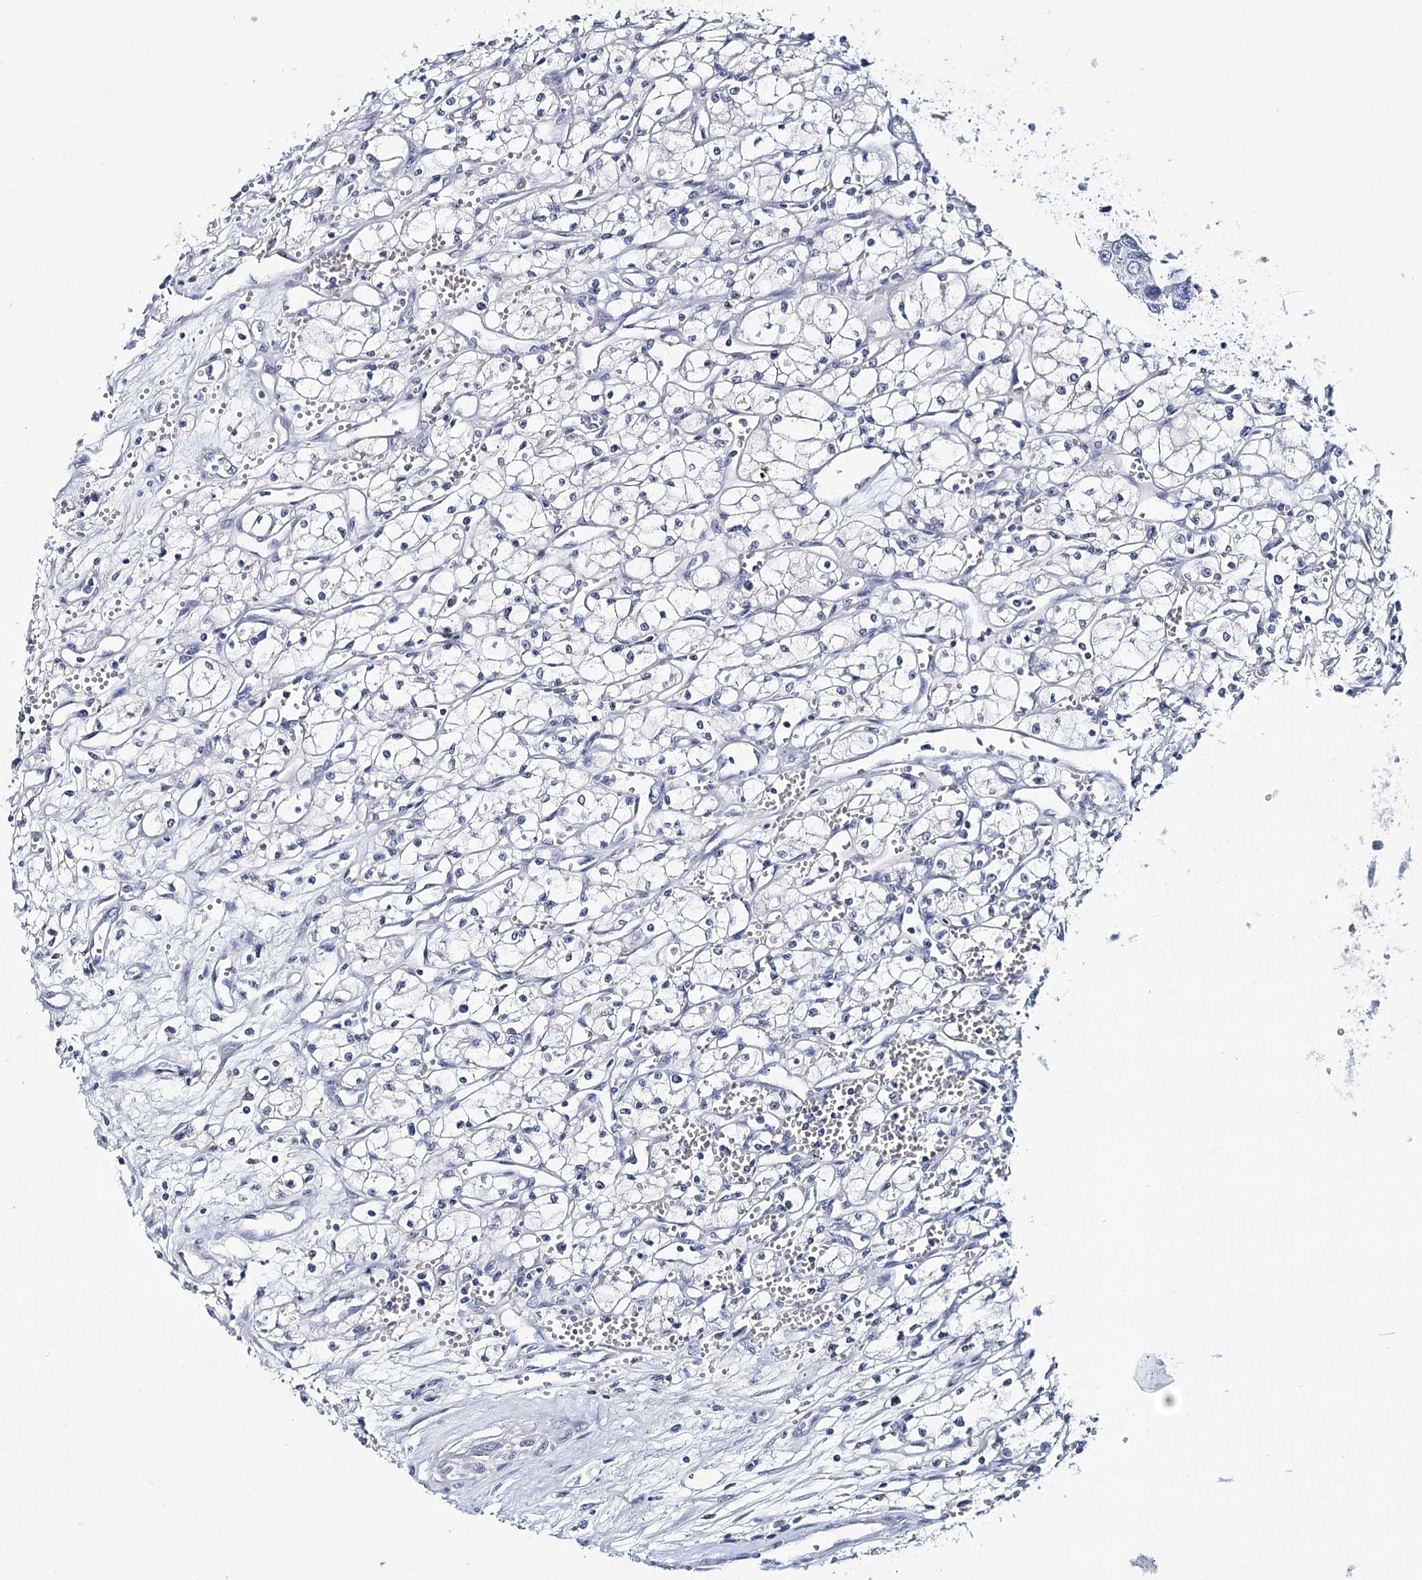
{"staining": {"intensity": "negative", "quantity": "none", "location": "none"}, "tissue": "renal cancer", "cell_type": "Tumor cells", "image_type": "cancer", "snomed": [{"axis": "morphology", "description": "Adenocarcinoma, NOS"}, {"axis": "topography", "description": "Kidney"}], "caption": "Protein analysis of renal cancer (adenocarcinoma) exhibits no significant staining in tumor cells. Nuclei are stained in blue.", "gene": "HSPA4L", "patient": {"sex": "male", "age": 59}}